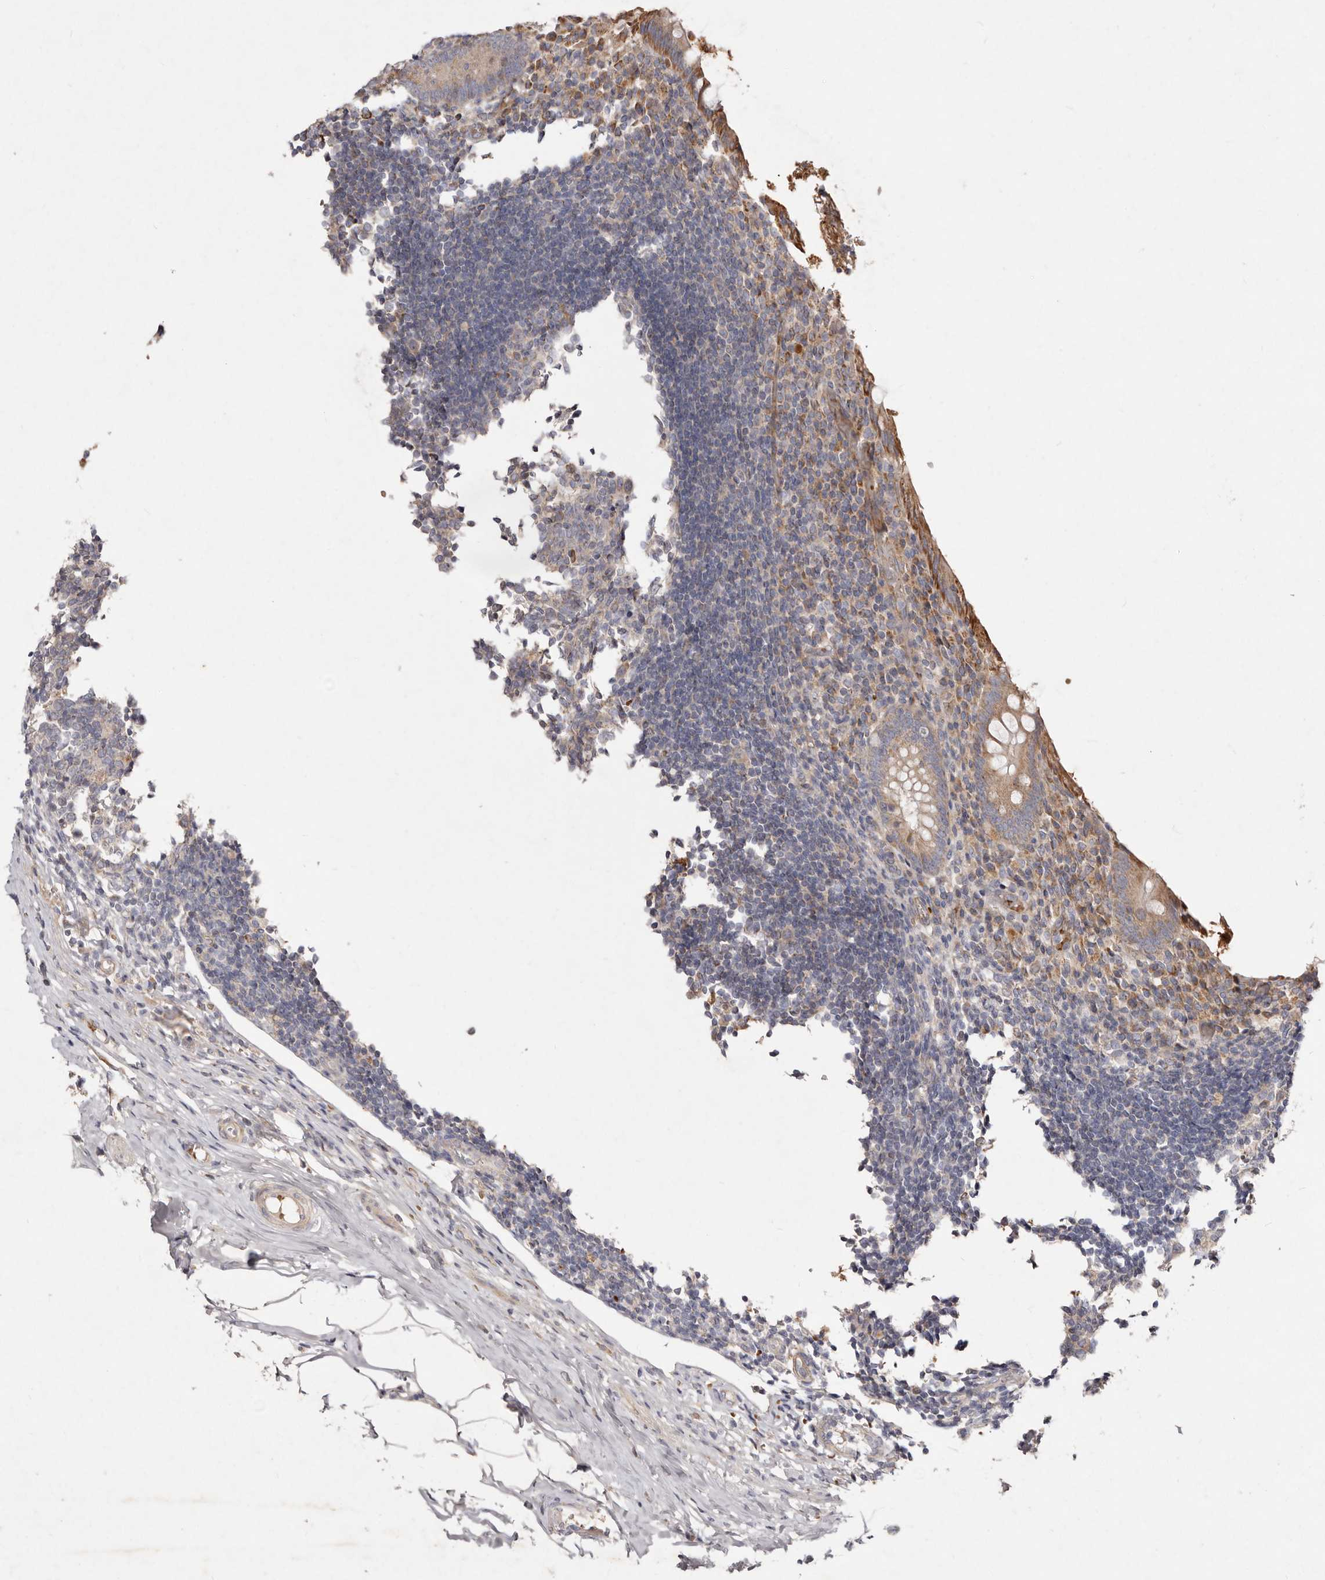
{"staining": {"intensity": "moderate", "quantity": "25%-75%", "location": "cytoplasmic/membranous"}, "tissue": "appendix", "cell_type": "Glandular cells", "image_type": "normal", "snomed": [{"axis": "morphology", "description": "Normal tissue, NOS"}, {"axis": "topography", "description": "Appendix"}], "caption": "Appendix stained for a protein (brown) reveals moderate cytoplasmic/membranous positive positivity in about 25%-75% of glandular cells.", "gene": "SLC25A20", "patient": {"sex": "female", "age": 17}}